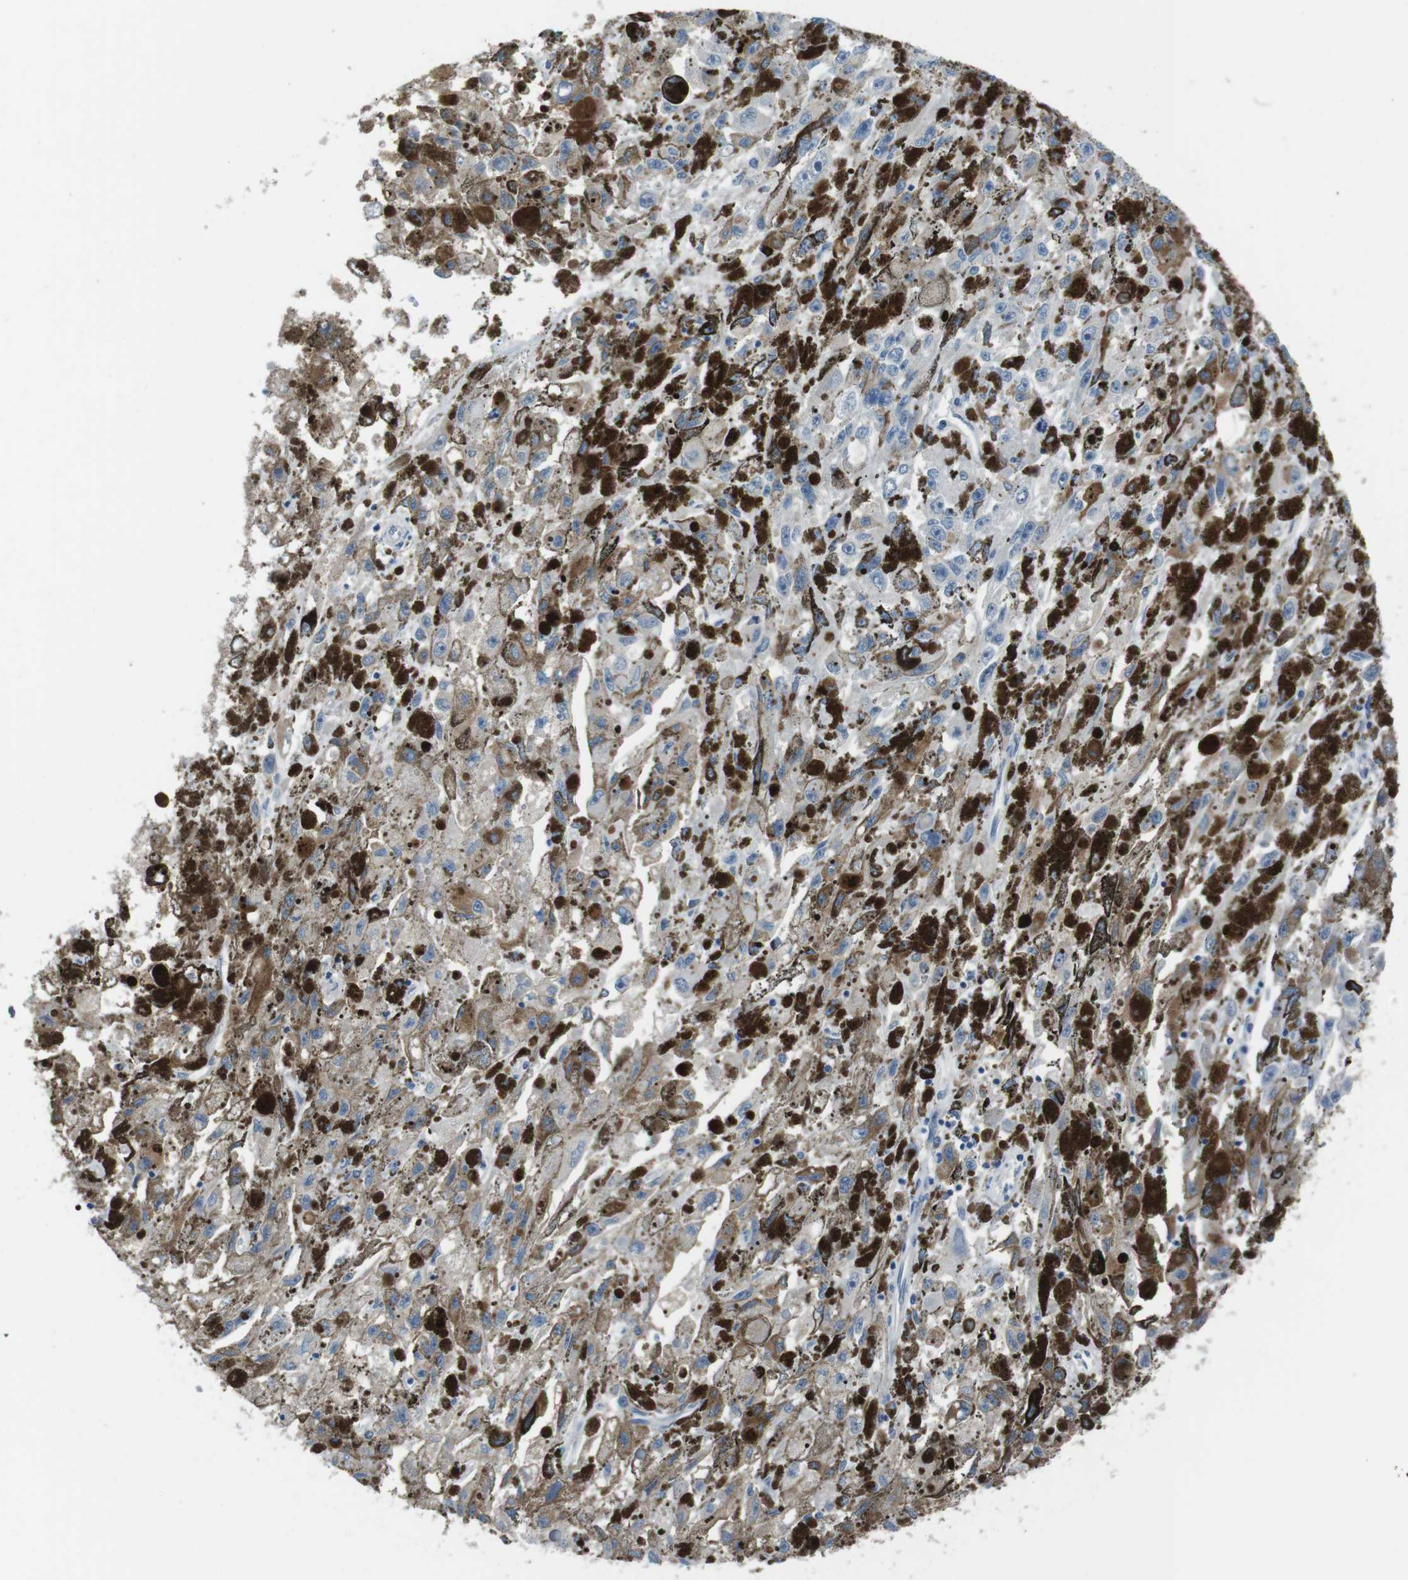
{"staining": {"intensity": "negative", "quantity": "none", "location": "none"}, "tissue": "melanoma", "cell_type": "Tumor cells", "image_type": "cancer", "snomed": [{"axis": "morphology", "description": "Malignant melanoma, NOS"}, {"axis": "topography", "description": "Skin"}], "caption": "Immunohistochemistry of human malignant melanoma exhibits no positivity in tumor cells.", "gene": "CYP2C8", "patient": {"sex": "female", "age": 104}}